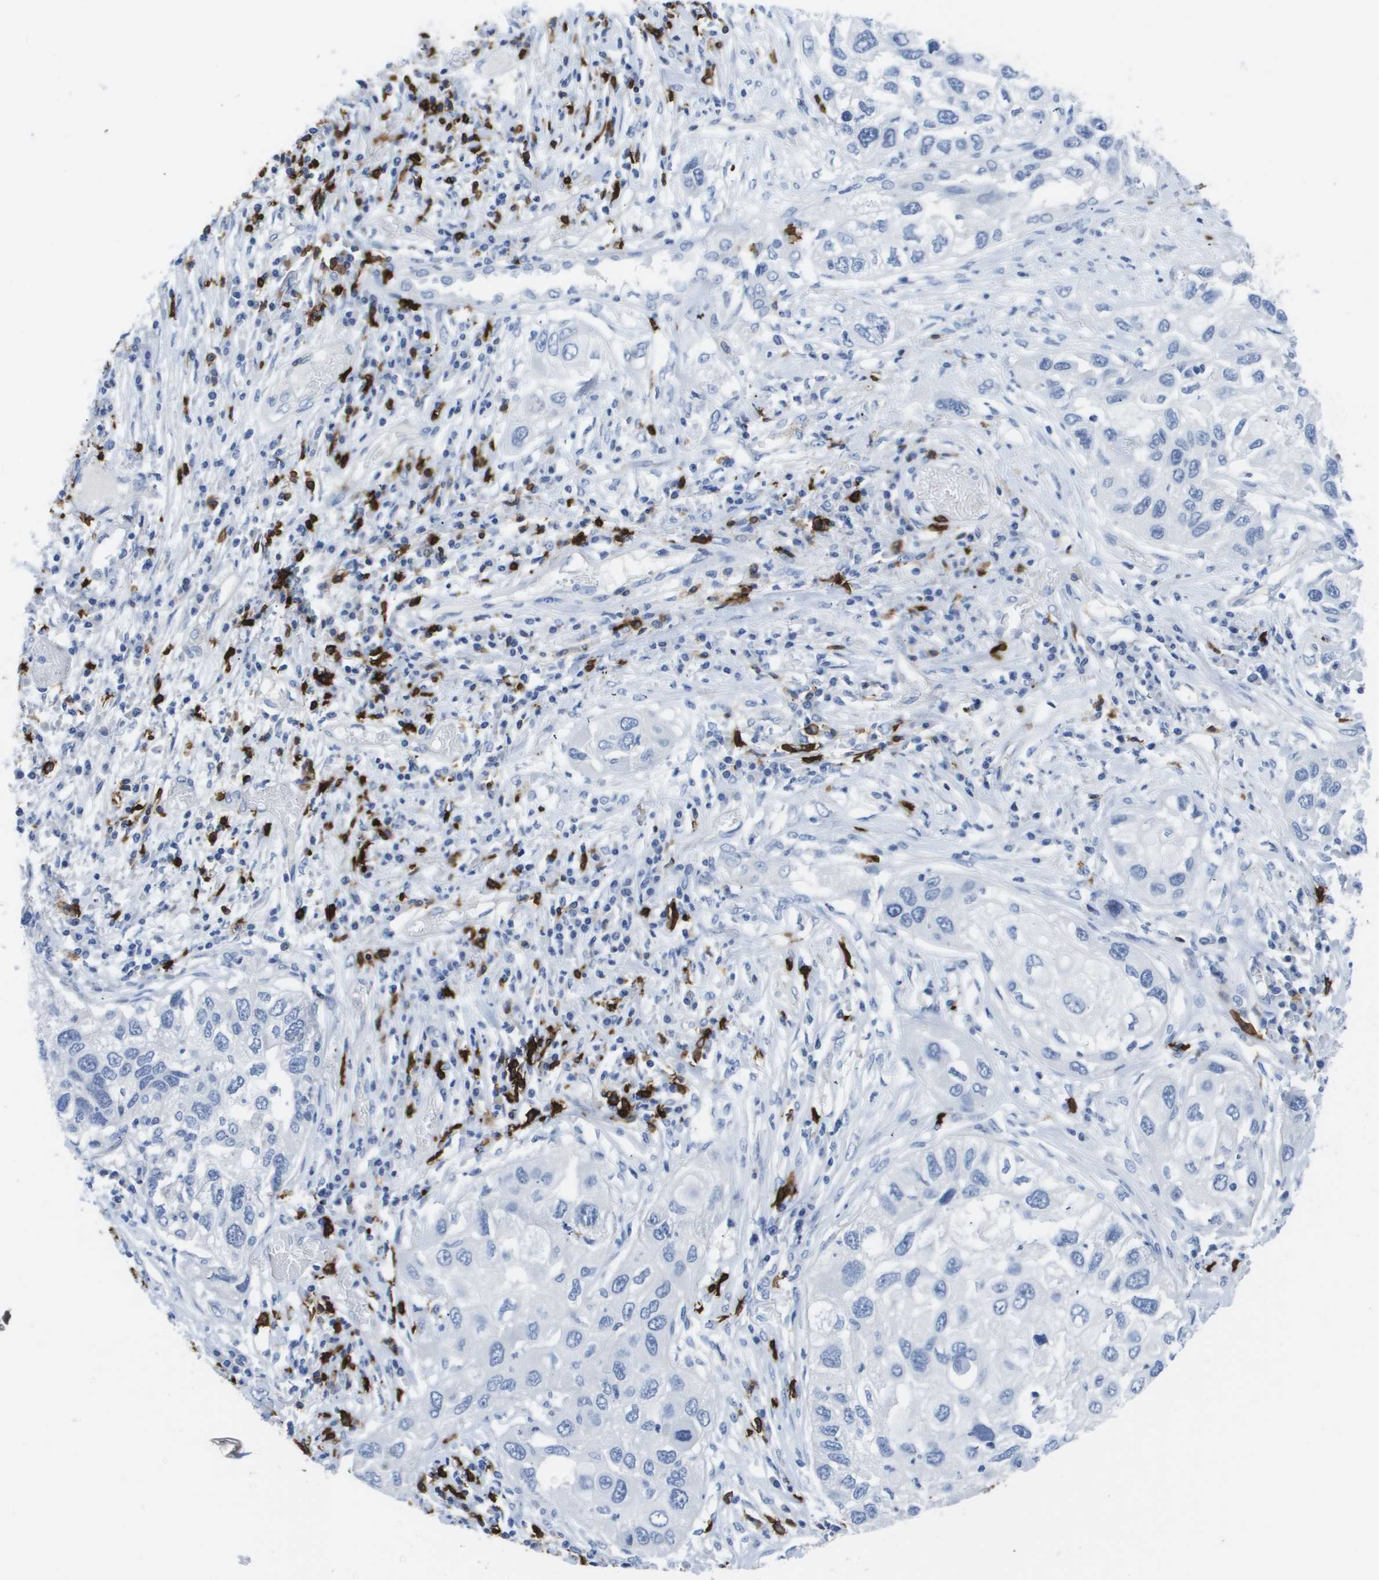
{"staining": {"intensity": "negative", "quantity": "none", "location": "none"}, "tissue": "lung cancer", "cell_type": "Tumor cells", "image_type": "cancer", "snomed": [{"axis": "morphology", "description": "Squamous cell carcinoma, NOS"}, {"axis": "topography", "description": "Lung"}], "caption": "DAB immunohistochemical staining of human lung cancer shows no significant staining in tumor cells.", "gene": "MS4A1", "patient": {"sex": "male", "age": 71}}